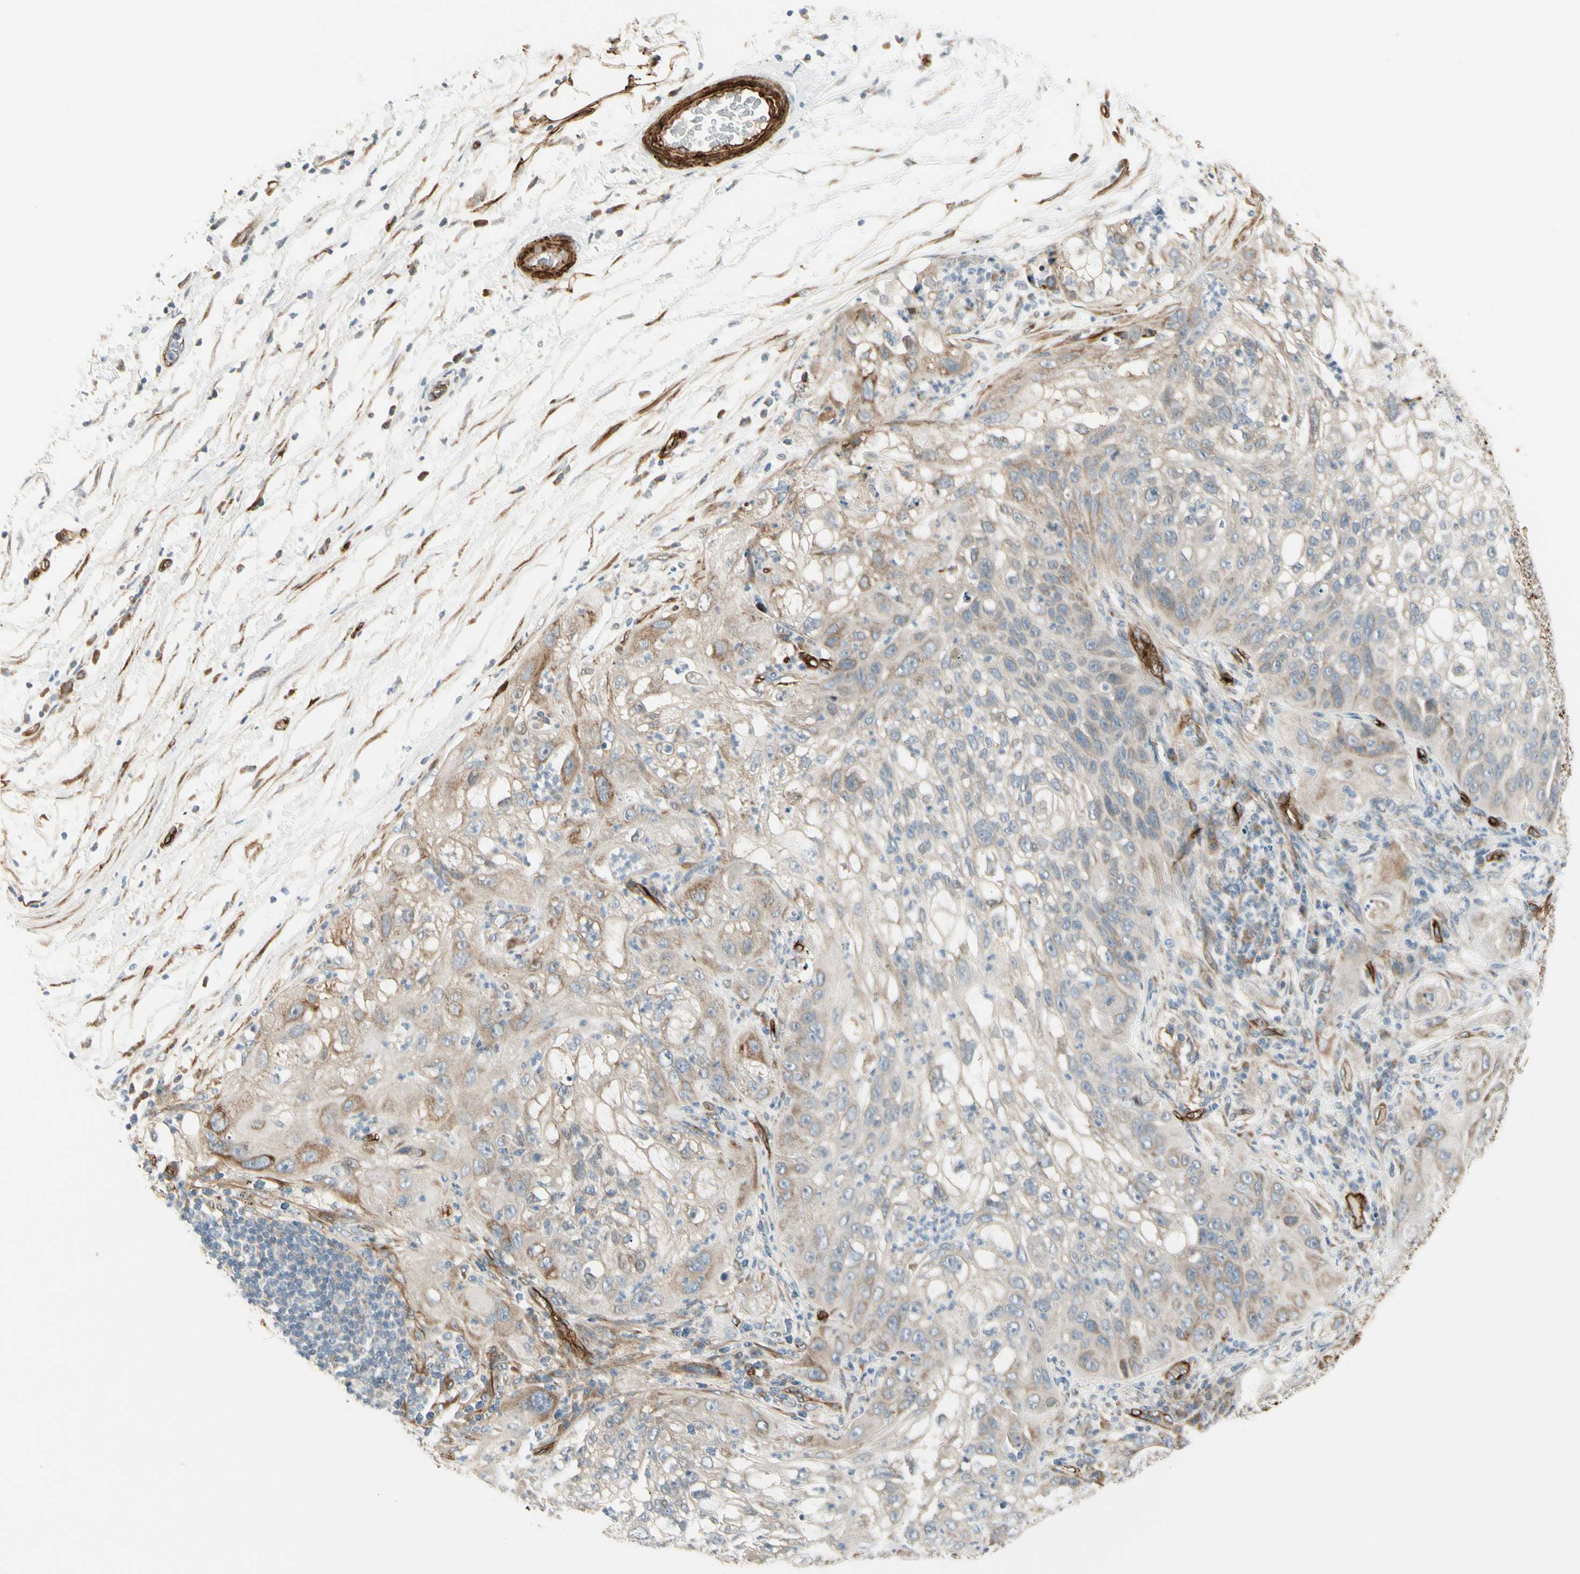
{"staining": {"intensity": "weak", "quantity": "25%-75%", "location": "cytoplasmic/membranous"}, "tissue": "lung cancer", "cell_type": "Tumor cells", "image_type": "cancer", "snomed": [{"axis": "morphology", "description": "Inflammation, NOS"}, {"axis": "morphology", "description": "Squamous cell carcinoma, NOS"}, {"axis": "topography", "description": "Lymph node"}, {"axis": "topography", "description": "Soft tissue"}, {"axis": "topography", "description": "Lung"}], "caption": "Tumor cells exhibit weak cytoplasmic/membranous expression in about 25%-75% of cells in squamous cell carcinoma (lung). Immunohistochemistry stains the protein in brown and the nuclei are stained blue.", "gene": "MCAM", "patient": {"sex": "male", "age": 66}}